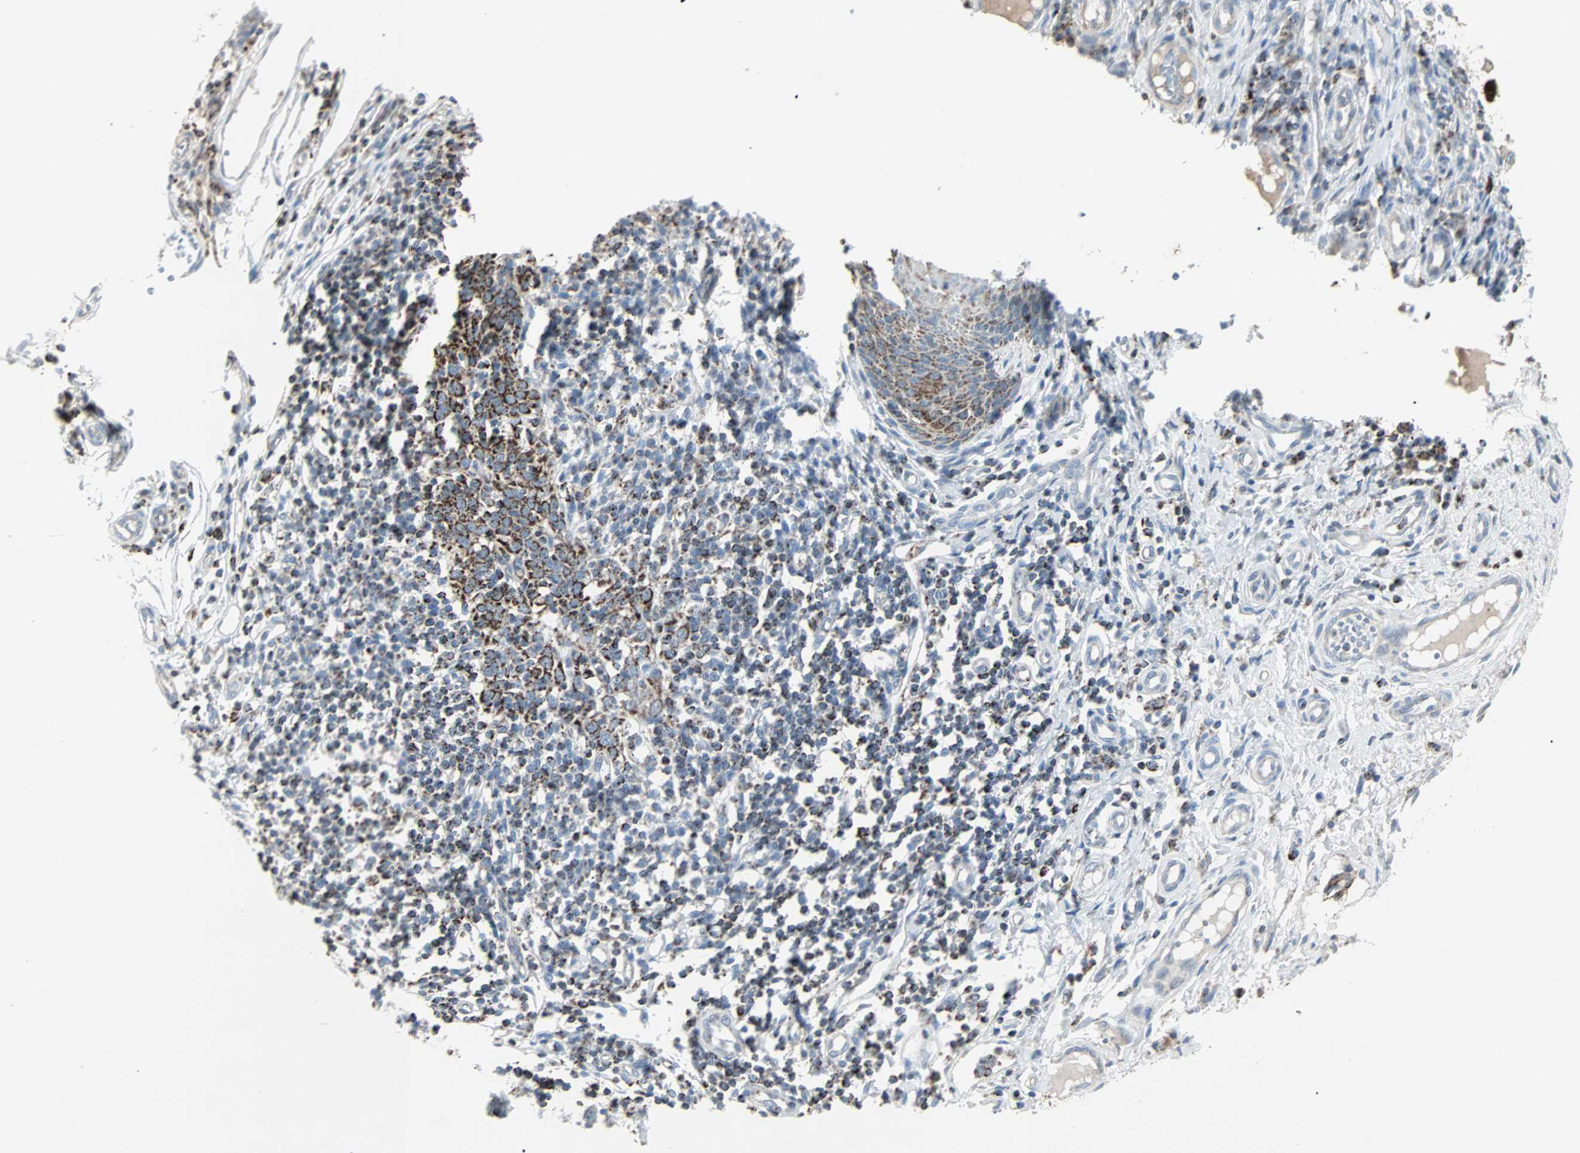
{"staining": {"intensity": "strong", "quantity": ">75%", "location": "cytoplasmic/membranous"}, "tissue": "skin cancer", "cell_type": "Tumor cells", "image_type": "cancer", "snomed": [{"axis": "morphology", "description": "Normal tissue, NOS"}, {"axis": "morphology", "description": "Basal cell carcinoma"}, {"axis": "topography", "description": "Skin"}], "caption": "A brown stain shows strong cytoplasmic/membranous positivity of a protein in skin basal cell carcinoma tumor cells. (Brightfield microscopy of DAB IHC at high magnification).", "gene": "IDH2", "patient": {"sex": "male", "age": 87}}